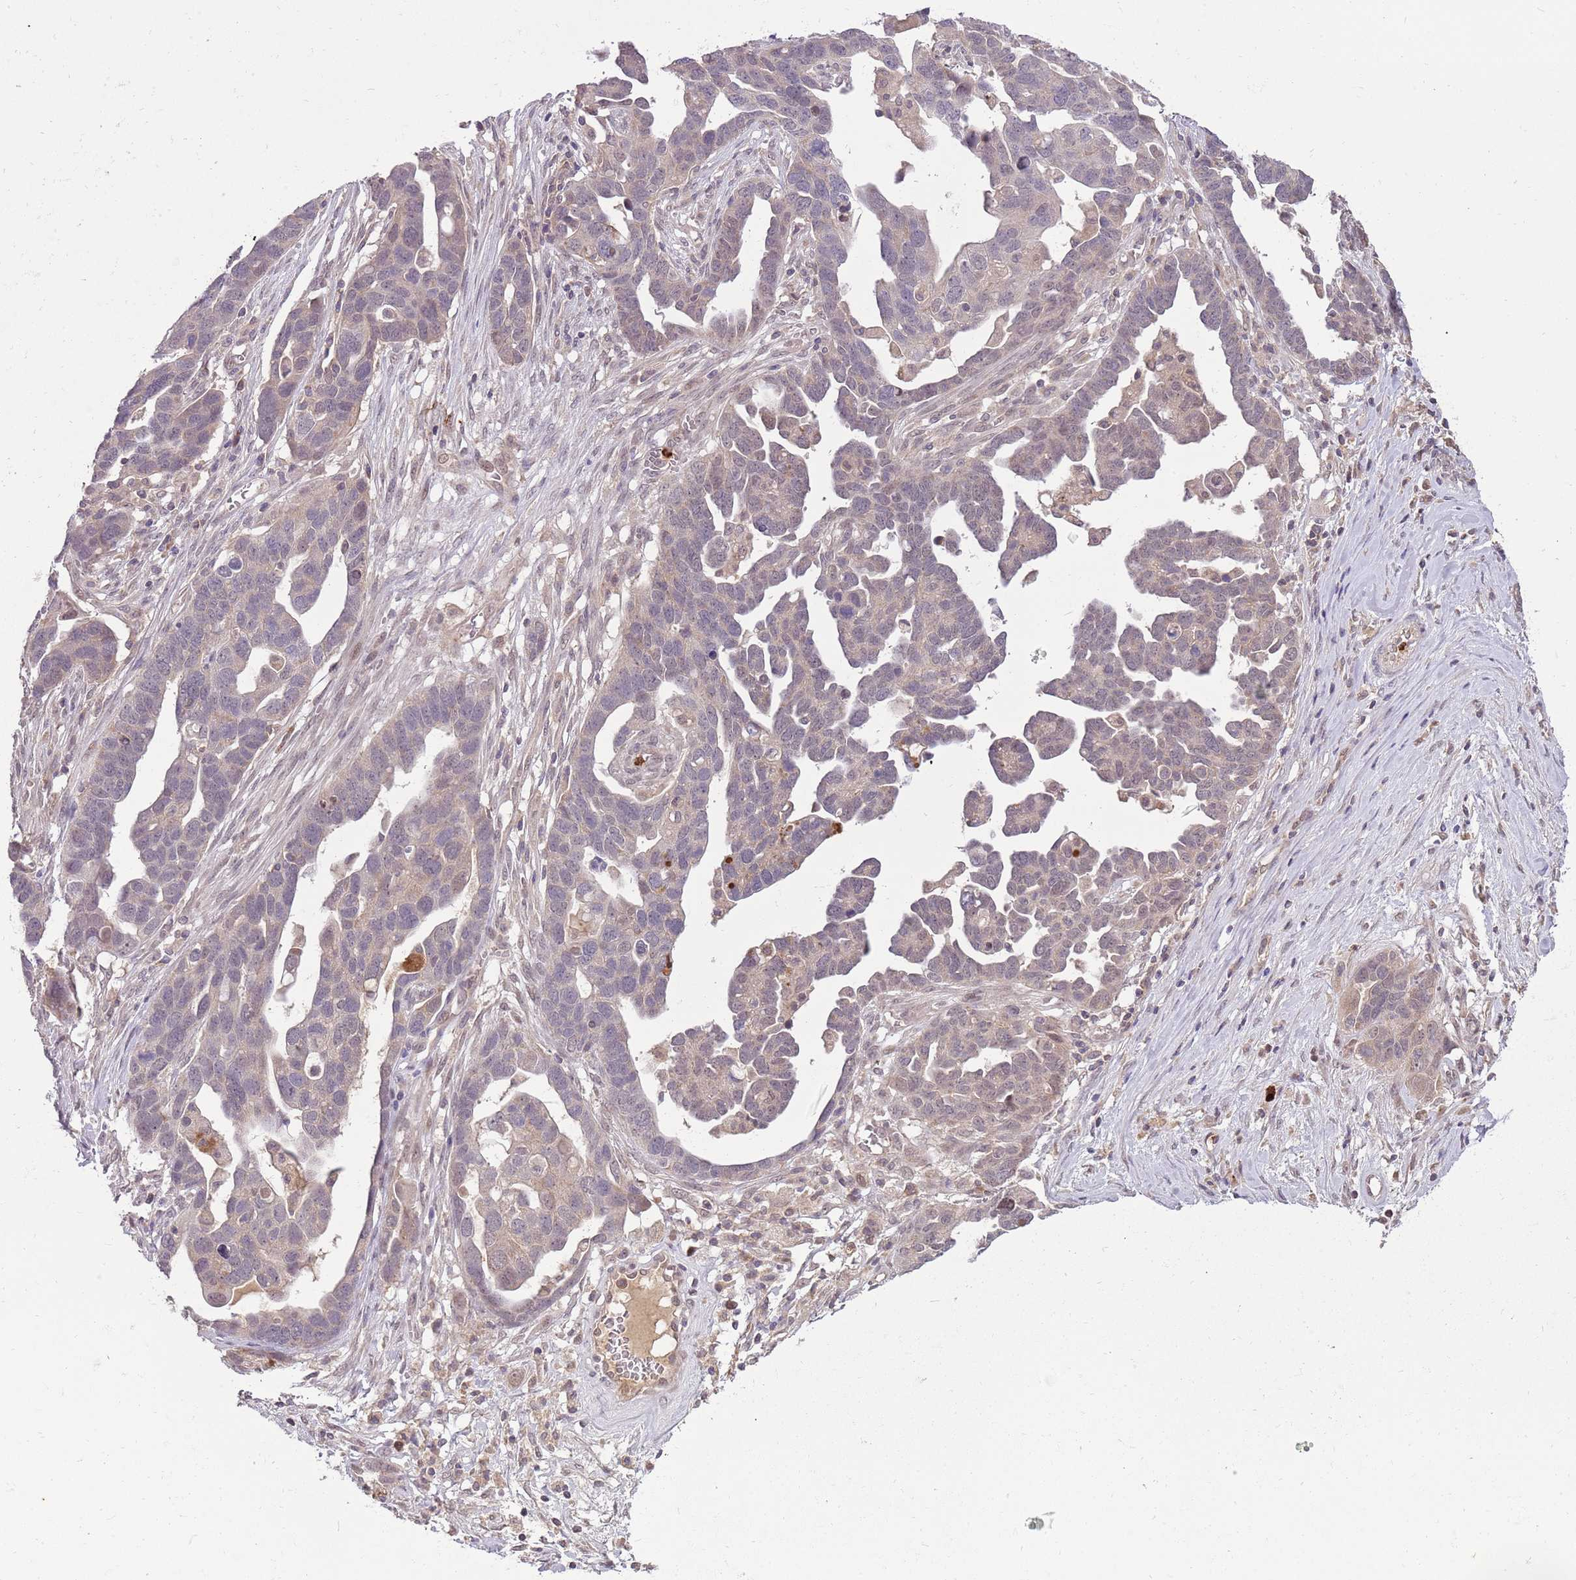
{"staining": {"intensity": "weak", "quantity": "<25%", "location": "cytoplasmic/membranous"}, "tissue": "ovarian cancer", "cell_type": "Tumor cells", "image_type": "cancer", "snomed": [{"axis": "morphology", "description": "Cystadenocarcinoma, serous, NOS"}, {"axis": "topography", "description": "Ovary"}], "caption": "Human ovarian cancer (serous cystadenocarcinoma) stained for a protein using IHC demonstrates no positivity in tumor cells.", "gene": "NBPF6", "patient": {"sex": "female", "age": 54}}